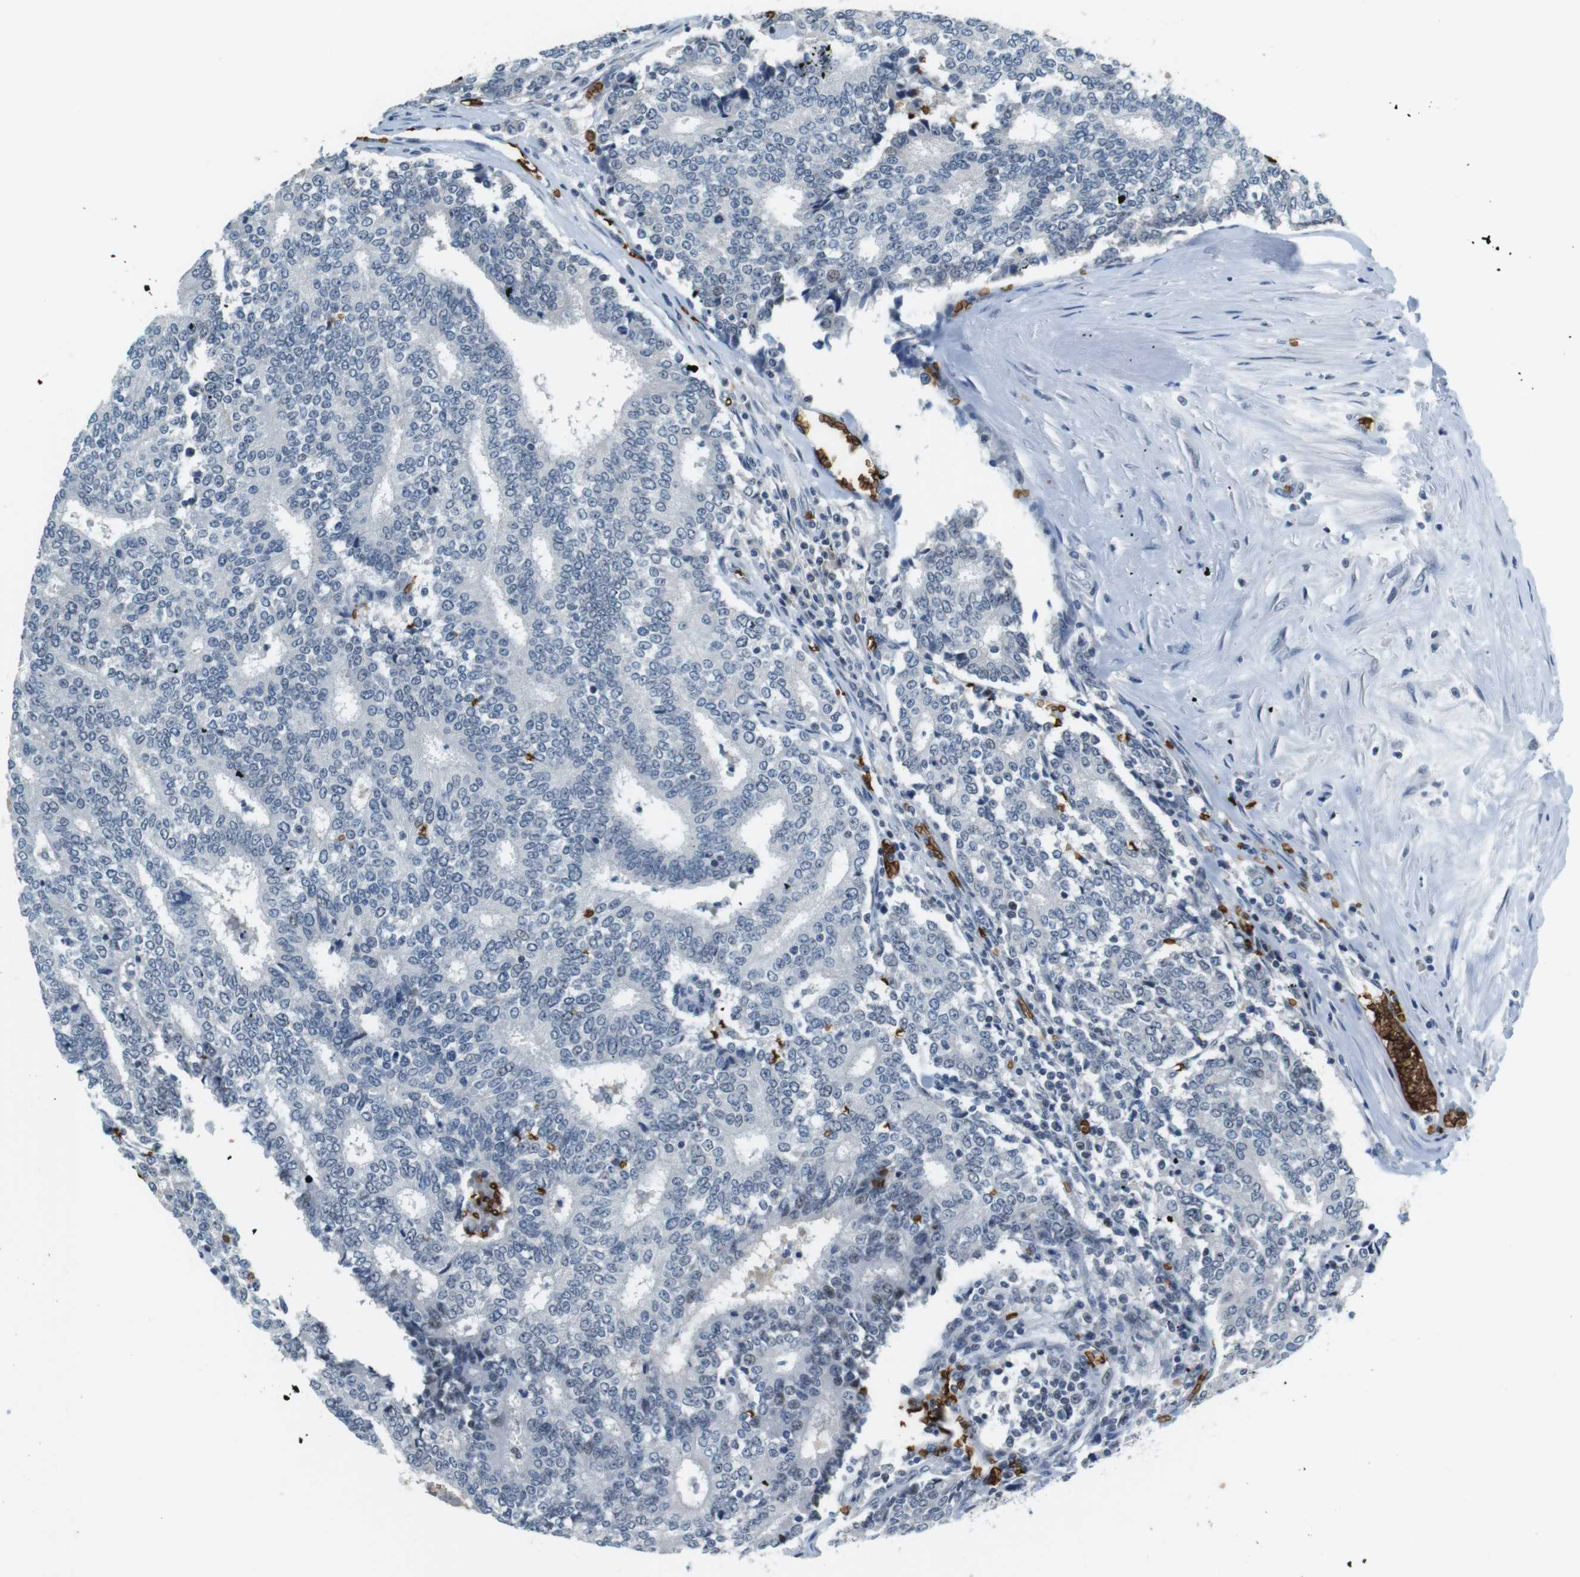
{"staining": {"intensity": "negative", "quantity": "none", "location": "none"}, "tissue": "prostate cancer", "cell_type": "Tumor cells", "image_type": "cancer", "snomed": [{"axis": "morphology", "description": "Normal tissue, NOS"}, {"axis": "morphology", "description": "Adenocarcinoma, High grade"}, {"axis": "topography", "description": "Prostate"}, {"axis": "topography", "description": "Seminal veicle"}], "caption": "Human adenocarcinoma (high-grade) (prostate) stained for a protein using immunohistochemistry reveals no expression in tumor cells.", "gene": "SLC4A1", "patient": {"sex": "male", "age": 55}}